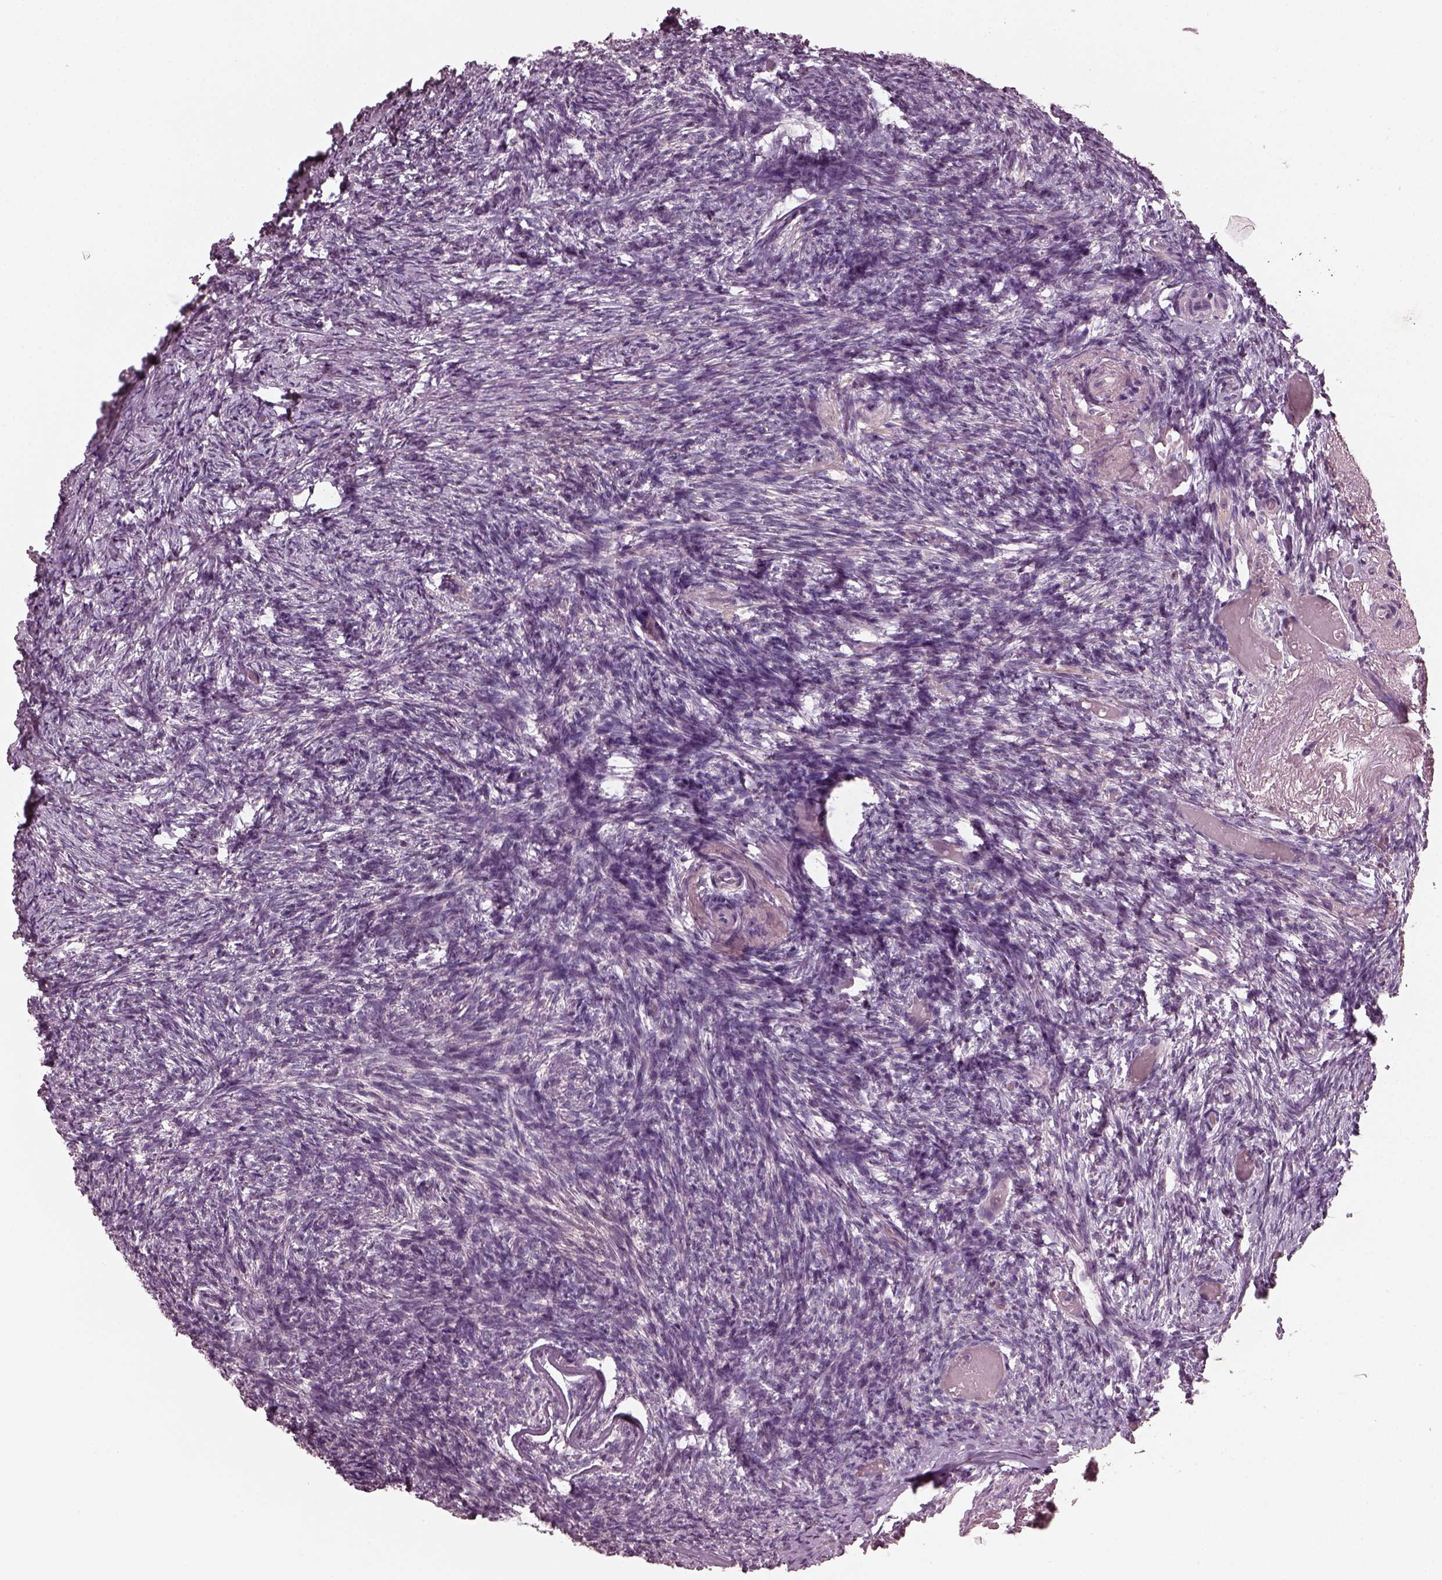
{"staining": {"intensity": "negative", "quantity": "none", "location": "none"}, "tissue": "ovary", "cell_type": "Follicle cells", "image_type": "normal", "snomed": [{"axis": "morphology", "description": "Normal tissue, NOS"}, {"axis": "topography", "description": "Ovary"}], "caption": "A histopathology image of human ovary is negative for staining in follicle cells. (IHC, brightfield microscopy, high magnification).", "gene": "OPTC", "patient": {"sex": "female", "age": 72}}